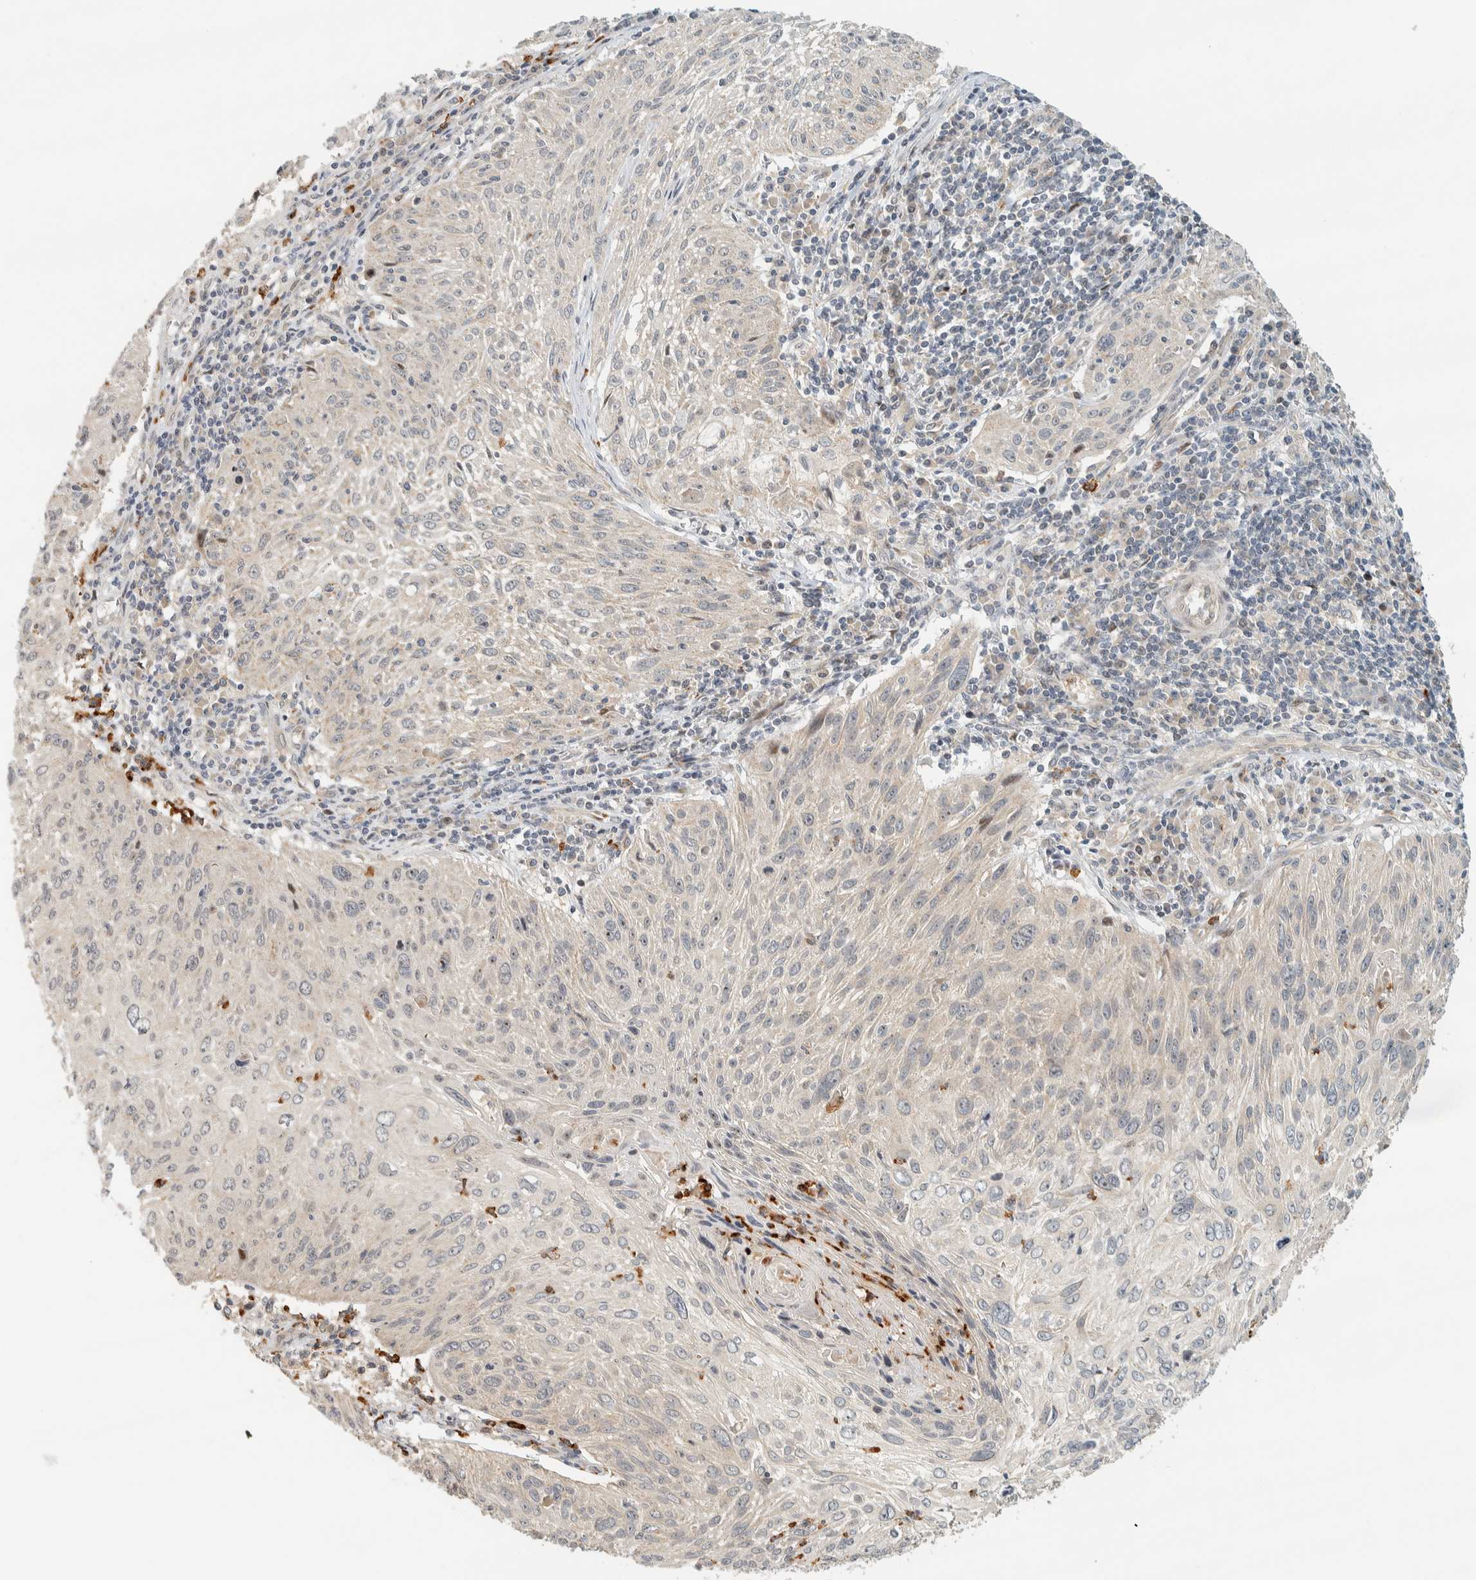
{"staining": {"intensity": "negative", "quantity": "none", "location": "none"}, "tissue": "cervical cancer", "cell_type": "Tumor cells", "image_type": "cancer", "snomed": [{"axis": "morphology", "description": "Squamous cell carcinoma, NOS"}, {"axis": "topography", "description": "Cervix"}], "caption": "This is an immunohistochemistry photomicrograph of human cervical cancer. There is no staining in tumor cells.", "gene": "CCDC171", "patient": {"sex": "female", "age": 51}}